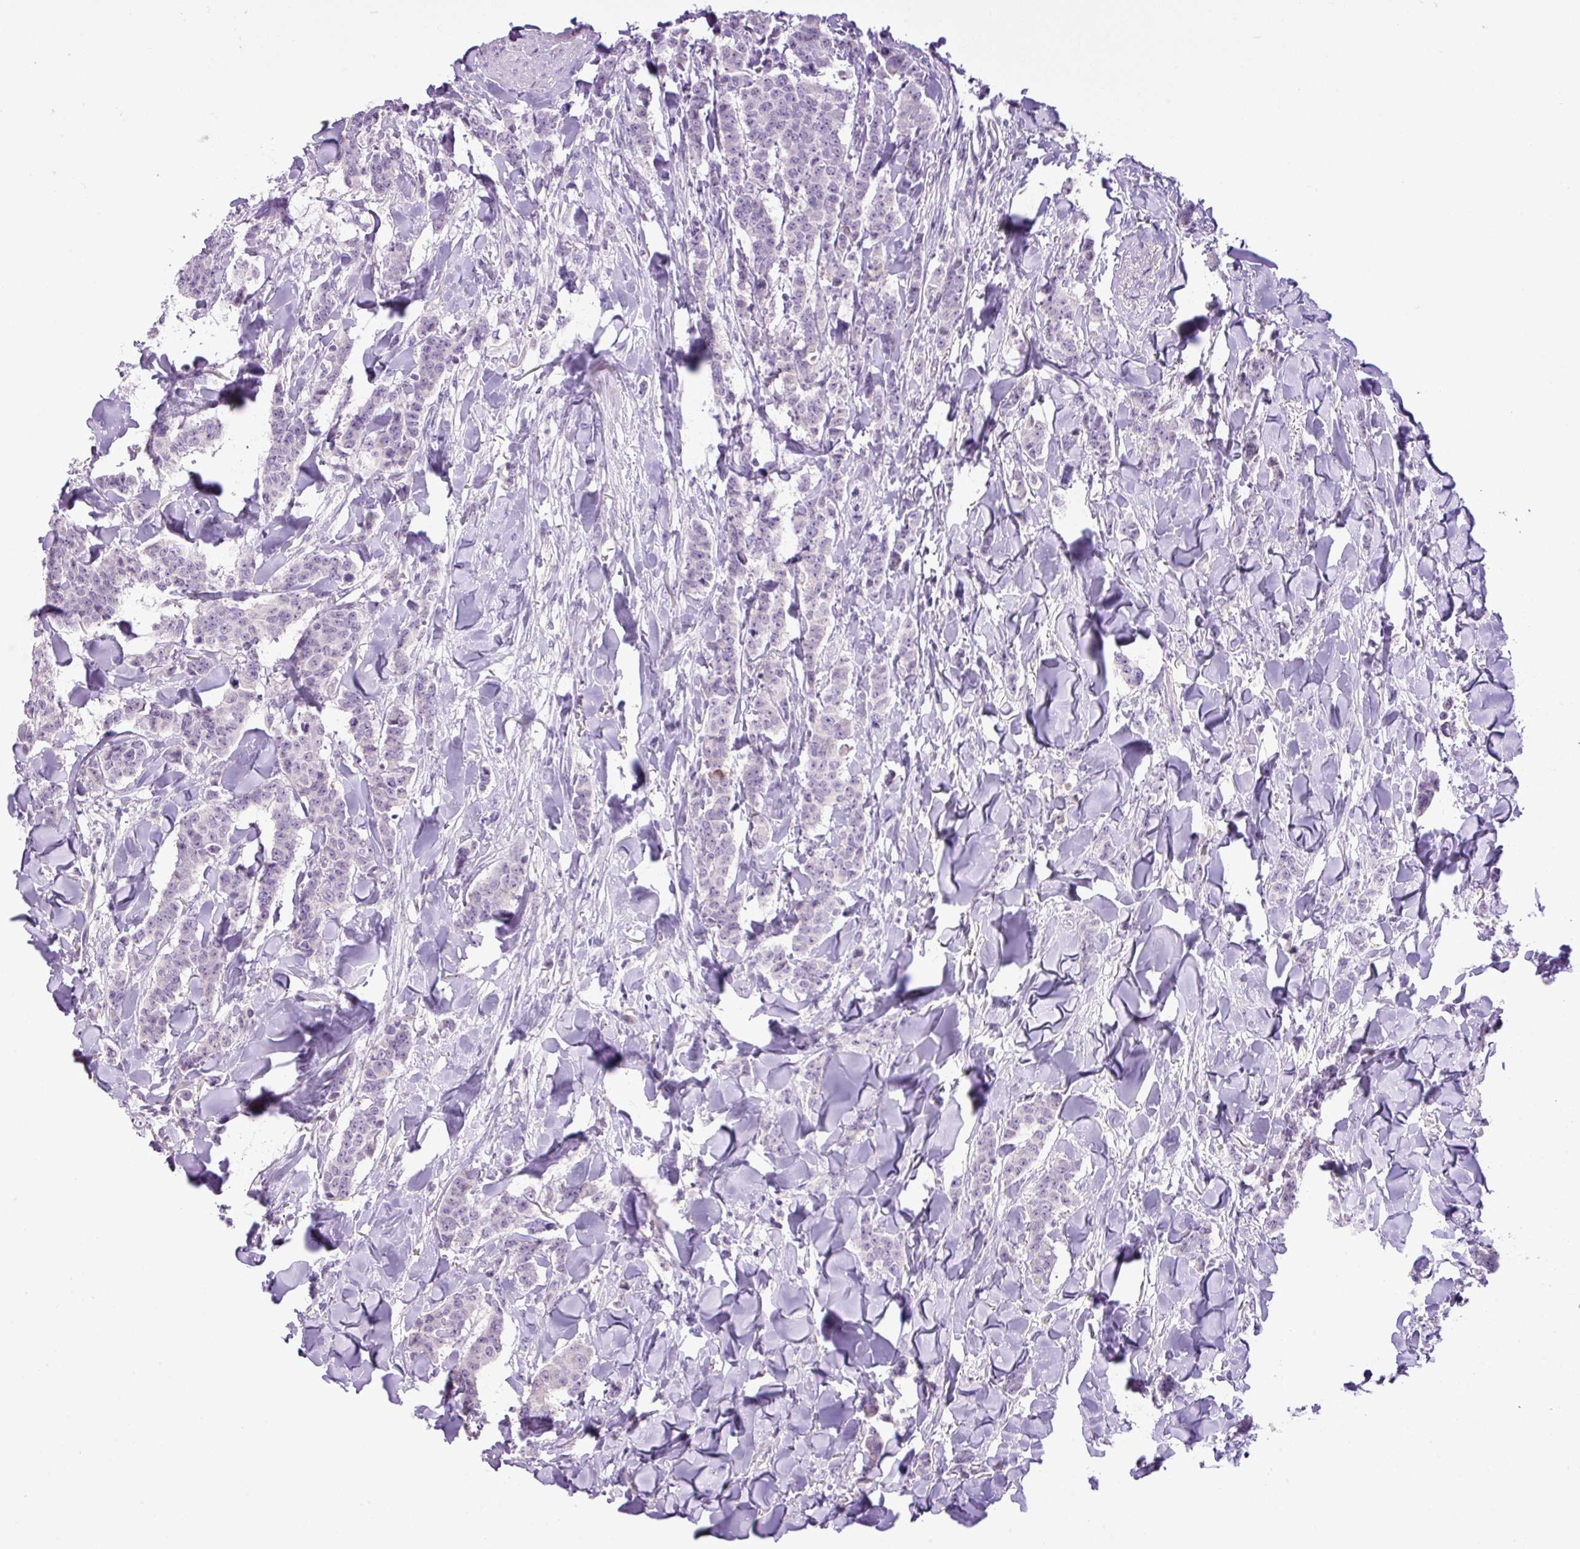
{"staining": {"intensity": "negative", "quantity": "none", "location": "none"}, "tissue": "breast cancer", "cell_type": "Tumor cells", "image_type": "cancer", "snomed": [{"axis": "morphology", "description": "Duct carcinoma"}, {"axis": "topography", "description": "Breast"}], "caption": "Immunohistochemistry of breast cancer displays no expression in tumor cells.", "gene": "DNAJB13", "patient": {"sex": "female", "age": 40}}